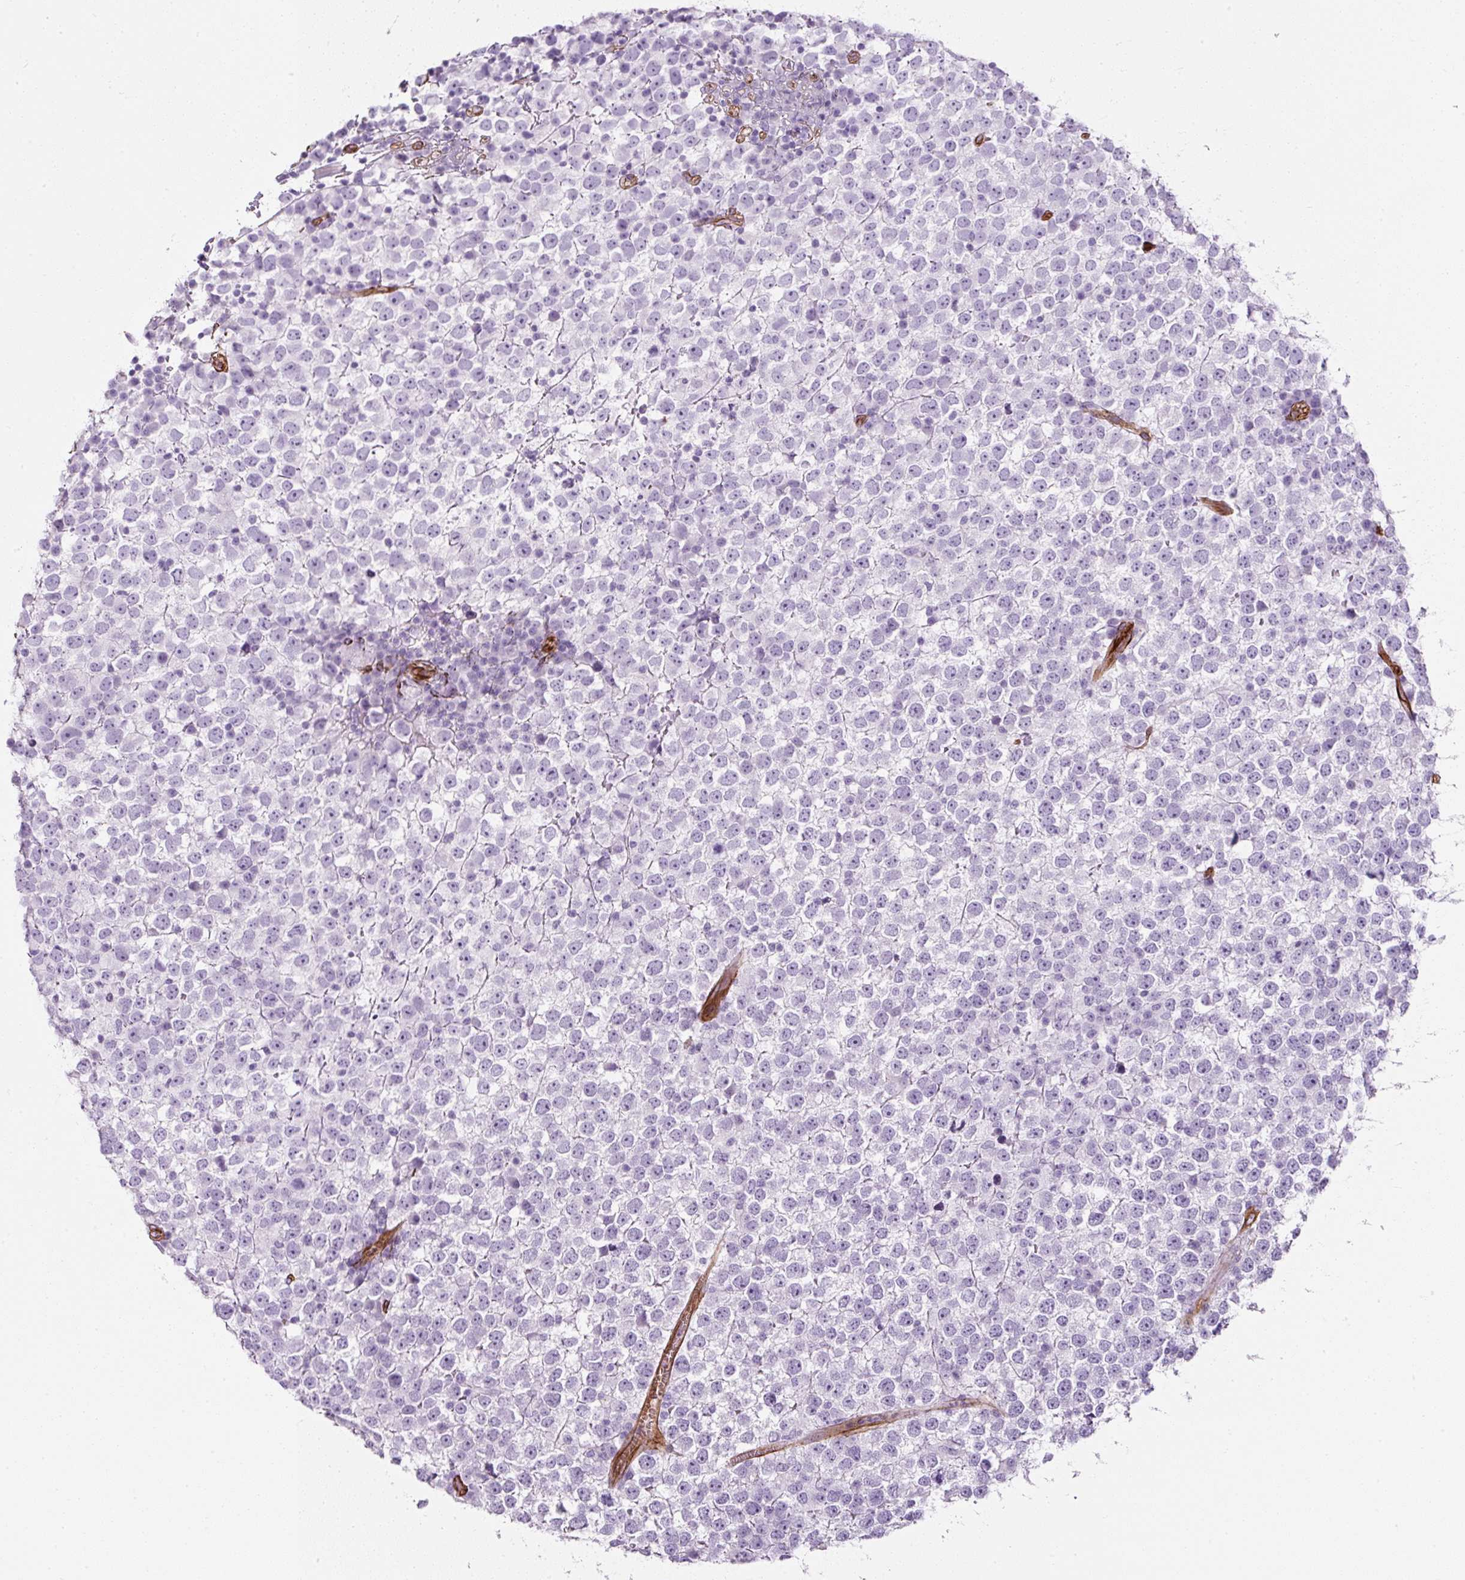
{"staining": {"intensity": "negative", "quantity": "none", "location": "none"}, "tissue": "testis cancer", "cell_type": "Tumor cells", "image_type": "cancer", "snomed": [{"axis": "morphology", "description": "Seminoma, NOS"}, {"axis": "topography", "description": "Testis"}], "caption": "High power microscopy micrograph of an immunohistochemistry (IHC) photomicrograph of testis seminoma, revealing no significant positivity in tumor cells.", "gene": "CAVIN3", "patient": {"sex": "male", "age": 65}}